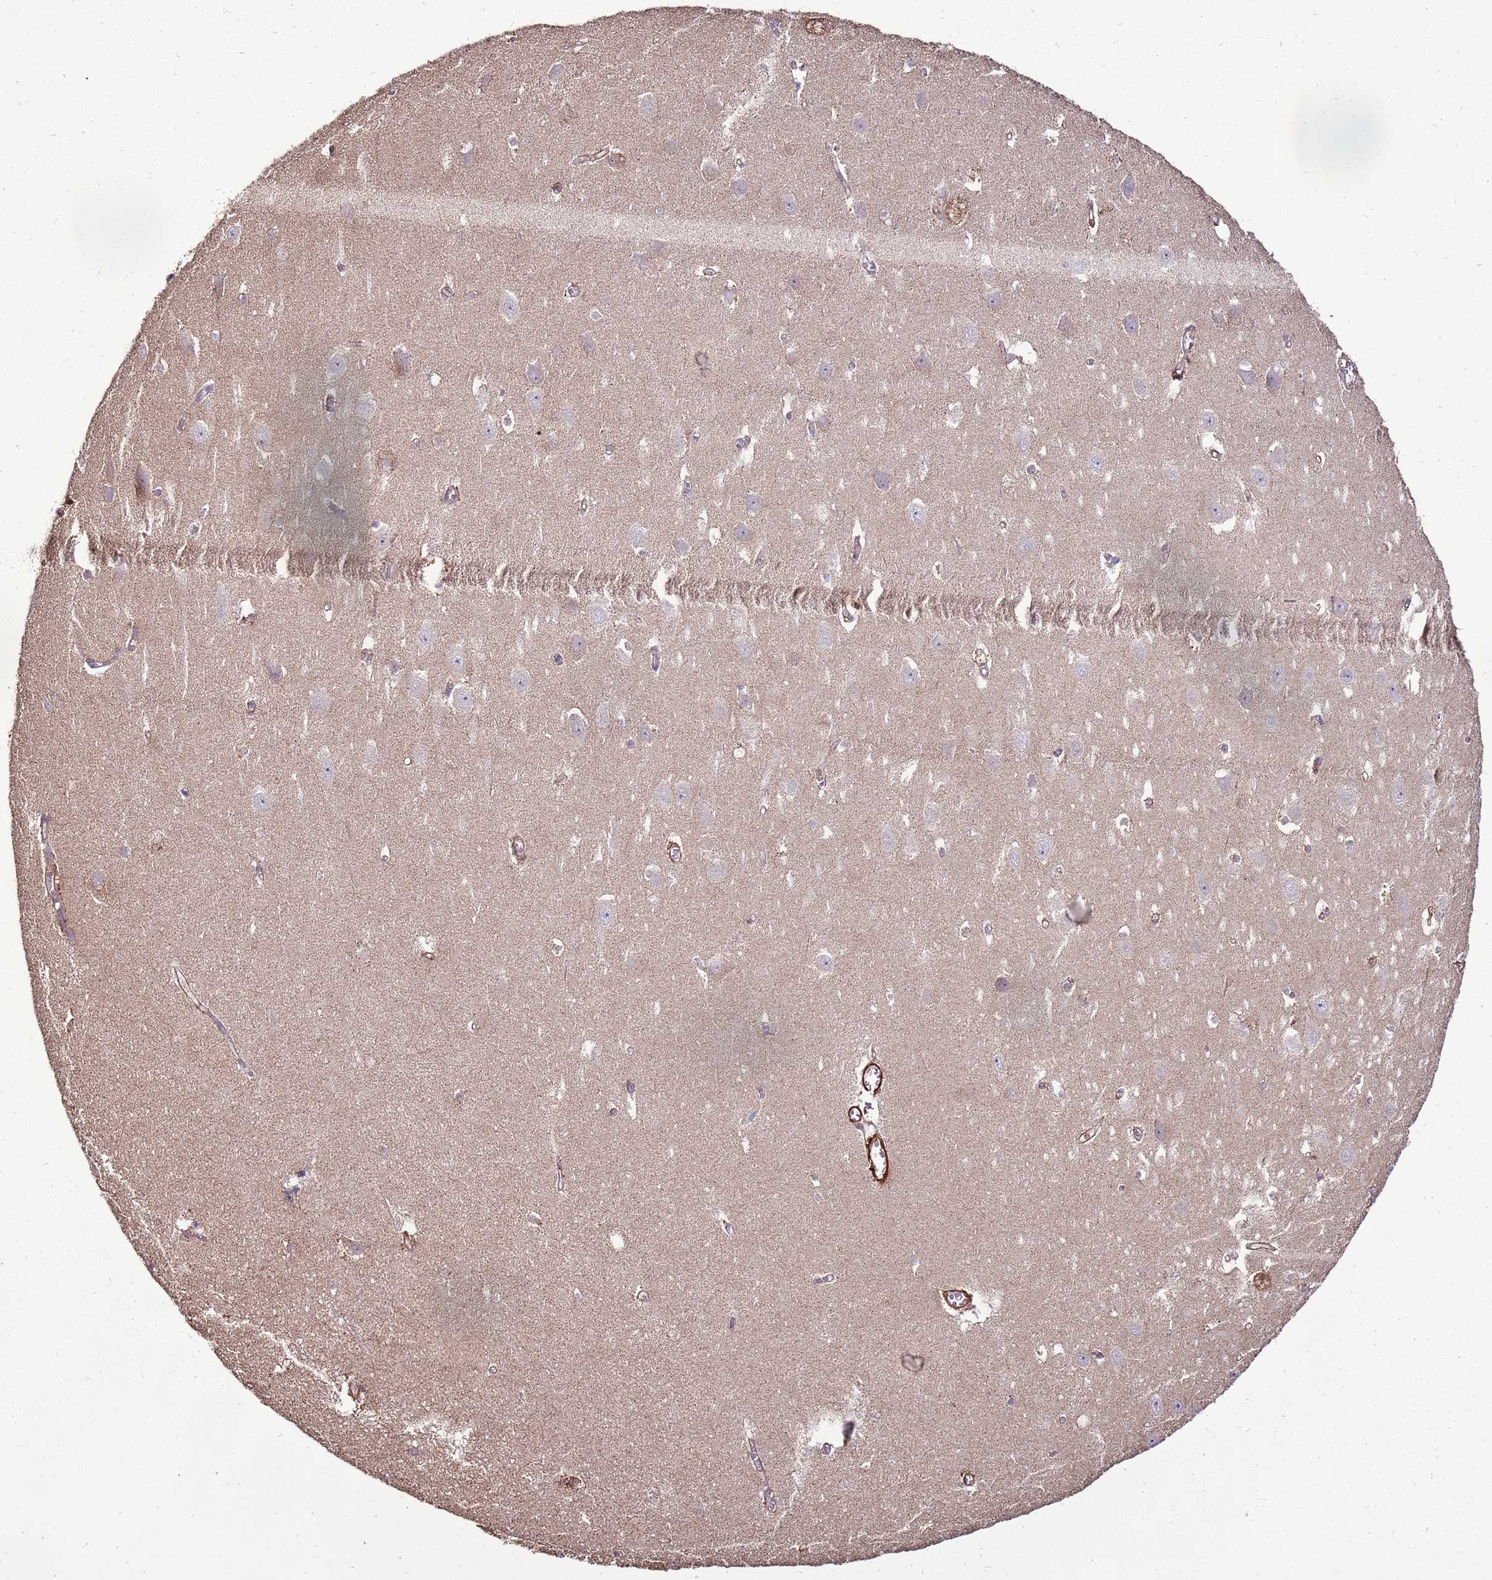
{"staining": {"intensity": "negative", "quantity": "none", "location": "none"}, "tissue": "hippocampus", "cell_type": "Glial cells", "image_type": "normal", "snomed": [{"axis": "morphology", "description": "Normal tissue, NOS"}, {"axis": "topography", "description": "Hippocampus"}], "caption": "Immunohistochemistry micrograph of normal hippocampus: hippocampus stained with DAB demonstrates no significant protein staining in glial cells.", "gene": "DDX59", "patient": {"sex": "female", "age": 64}}